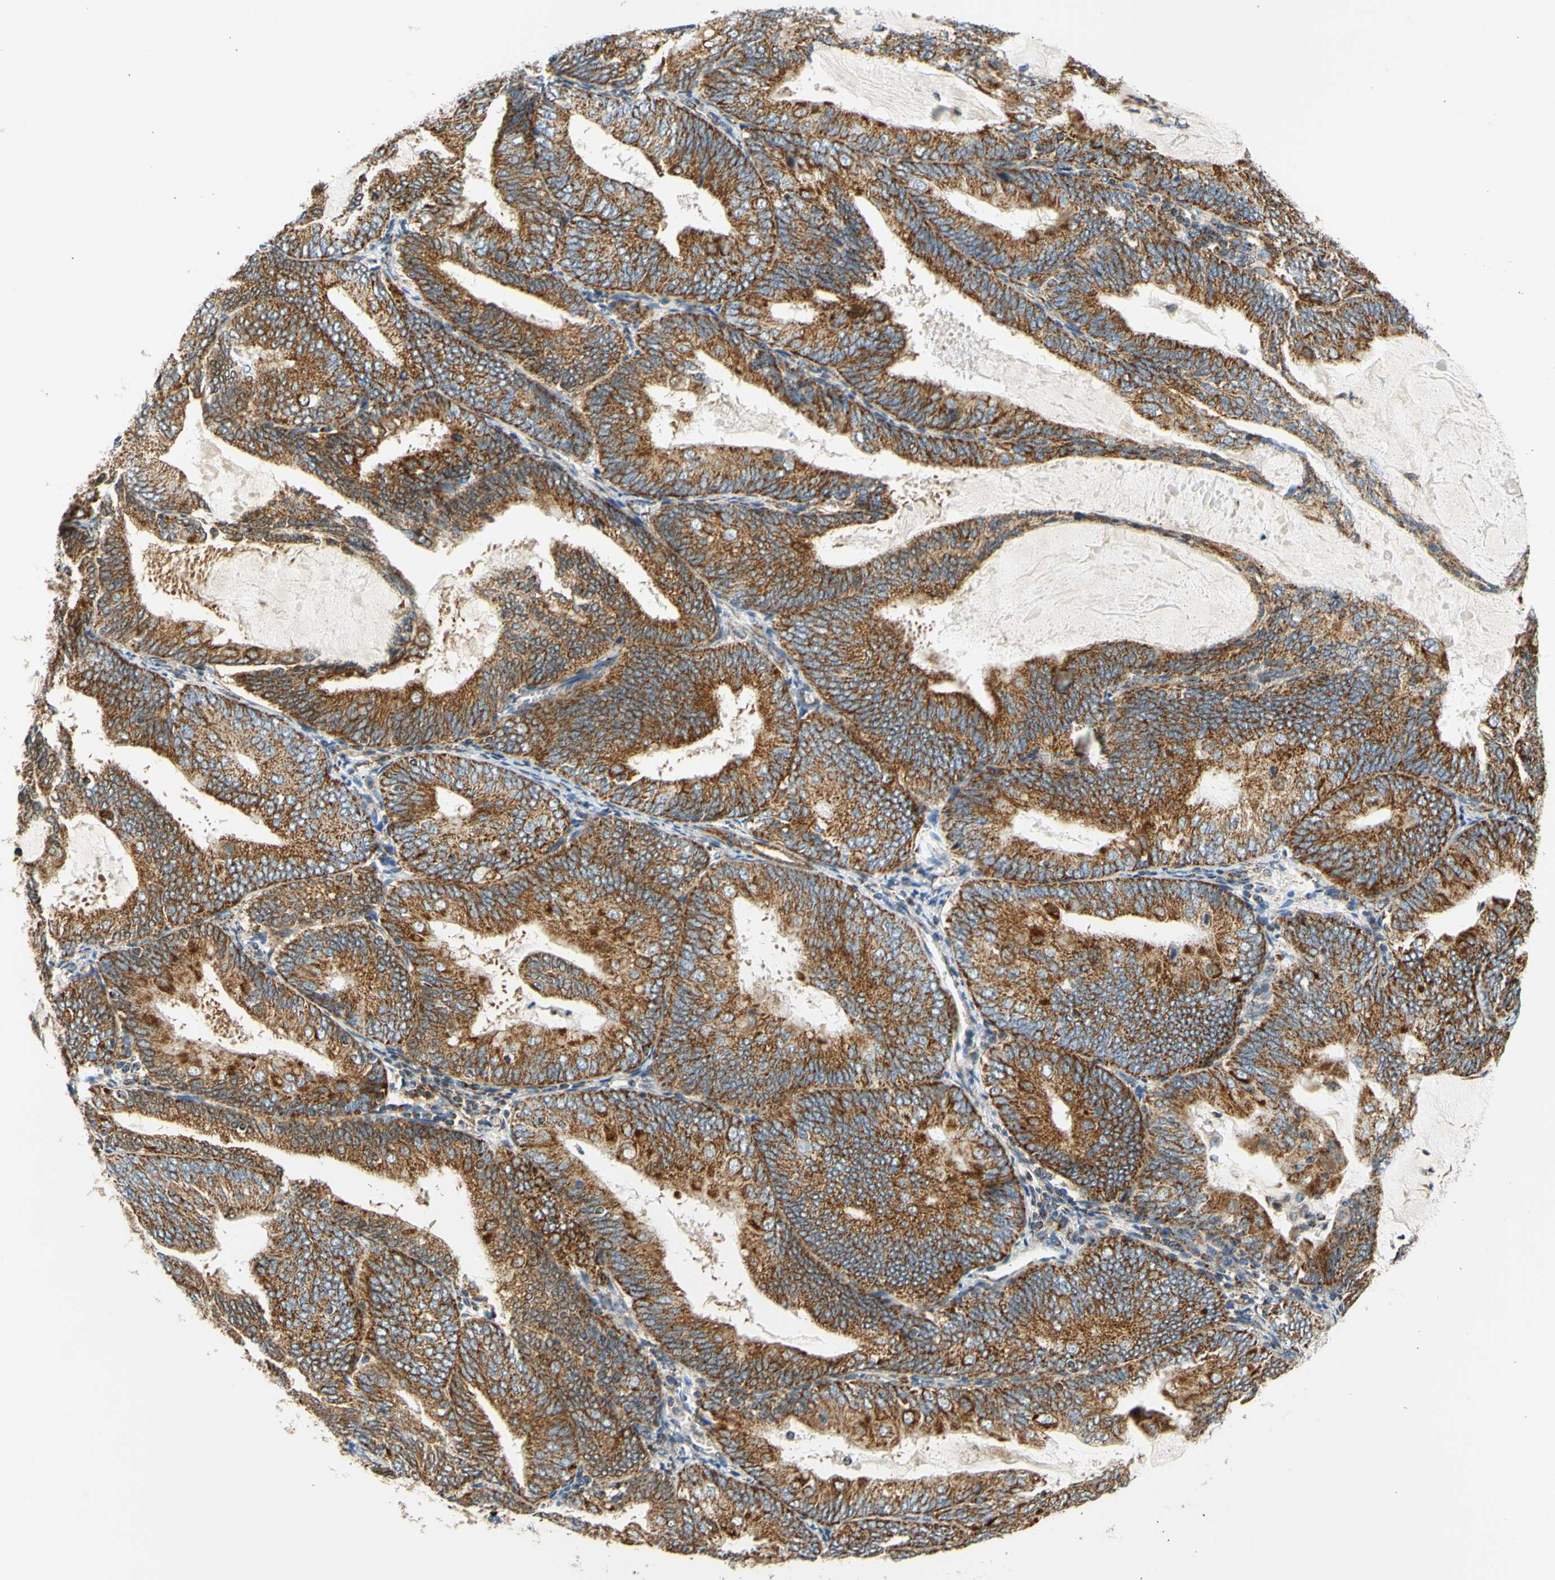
{"staining": {"intensity": "strong", "quantity": ">75%", "location": "cytoplasmic/membranous"}, "tissue": "endometrial cancer", "cell_type": "Tumor cells", "image_type": "cancer", "snomed": [{"axis": "morphology", "description": "Adenocarcinoma, NOS"}, {"axis": "topography", "description": "Endometrium"}], "caption": "Strong cytoplasmic/membranous staining for a protein is appreciated in about >75% of tumor cells of endometrial cancer (adenocarcinoma) using immunohistochemistry.", "gene": "MAVS", "patient": {"sex": "female", "age": 81}}